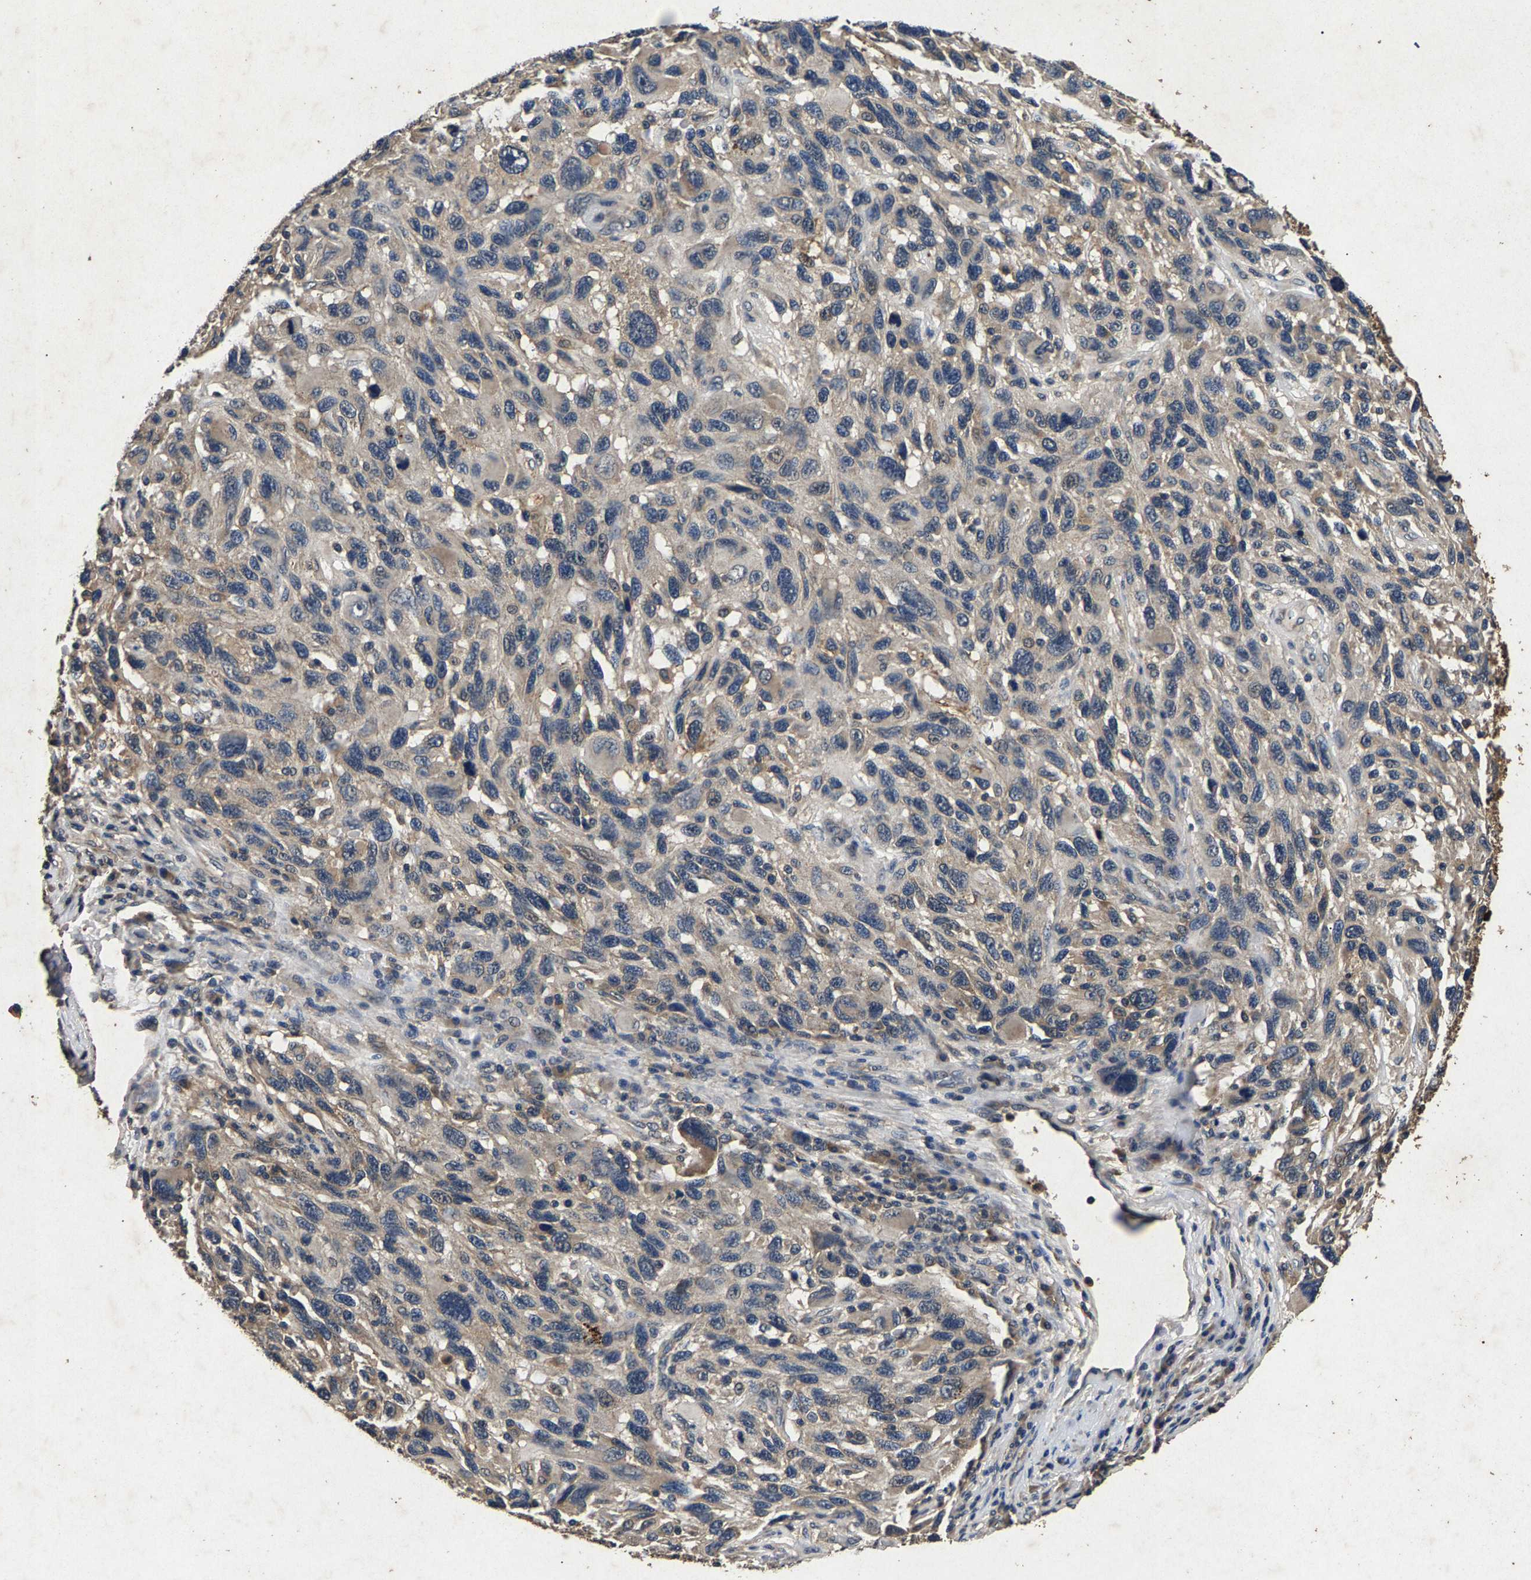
{"staining": {"intensity": "negative", "quantity": "none", "location": "none"}, "tissue": "melanoma", "cell_type": "Tumor cells", "image_type": "cancer", "snomed": [{"axis": "morphology", "description": "Malignant melanoma, NOS"}, {"axis": "topography", "description": "Skin"}], "caption": "DAB (3,3'-diaminobenzidine) immunohistochemical staining of human melanoma exhibits no significant expression in tumor cells.", "gene": "PPP1CC", "patient": {"sex": "male", "age": 53}}